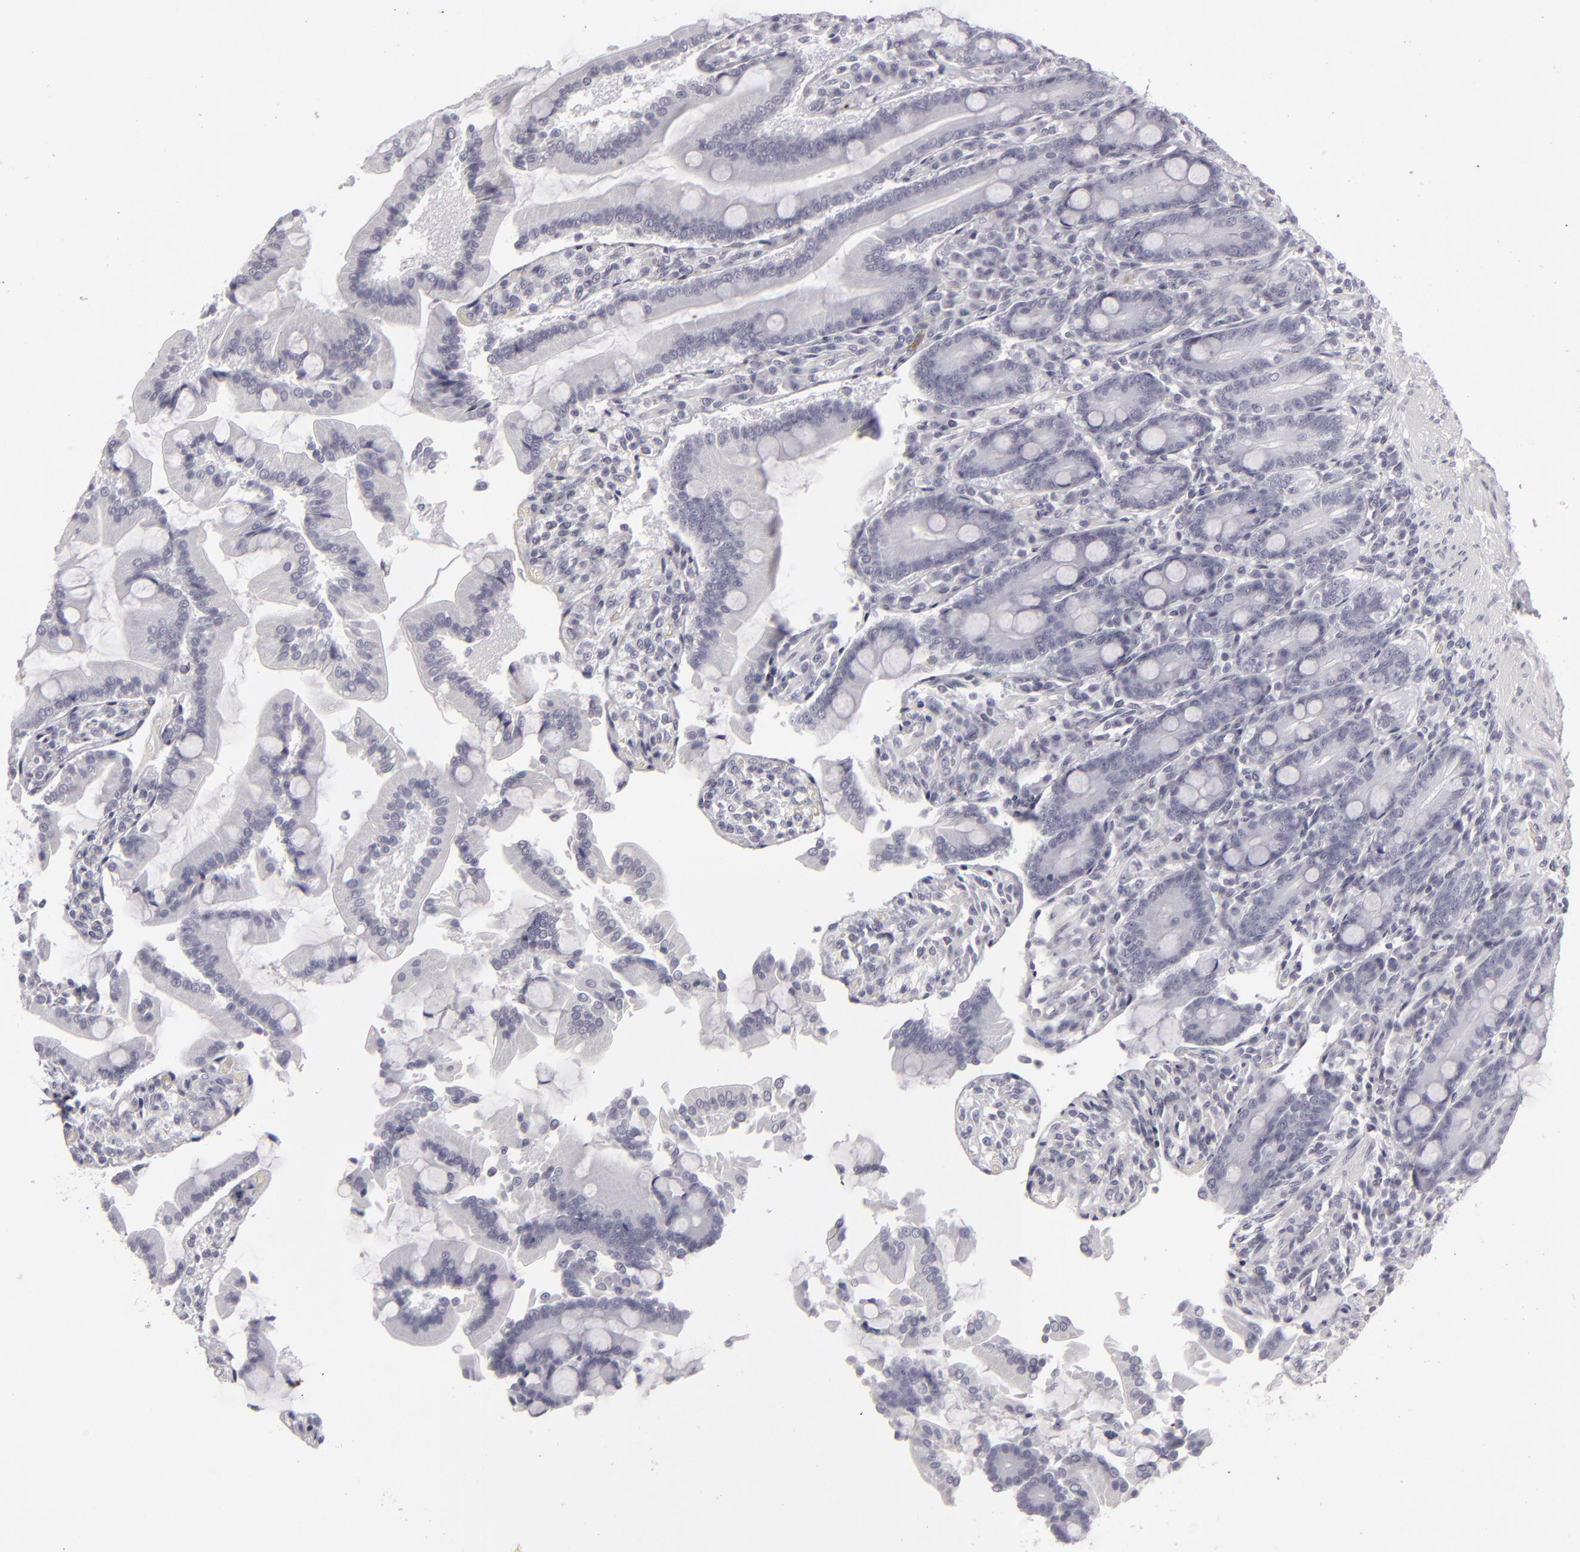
{"staining": {"intensity": "negative", "quantity": "none", "location": "none"}, "tissue": "duodenum", "cell_type": "Glandular cells", "image_type": "normal", "snomed": [{"axis": "morphology", "description": "Normal tissue, NOS"}, {"axis": "topography", "description": "Duodenum"}], "caption": "IHC photomicrograph of unremarkable human duodenum stained for a protein (brown), which demonstrates no staining in glandular cells.", "gene": "KRT1", "patient": {"sex": "female", "age": 64}}